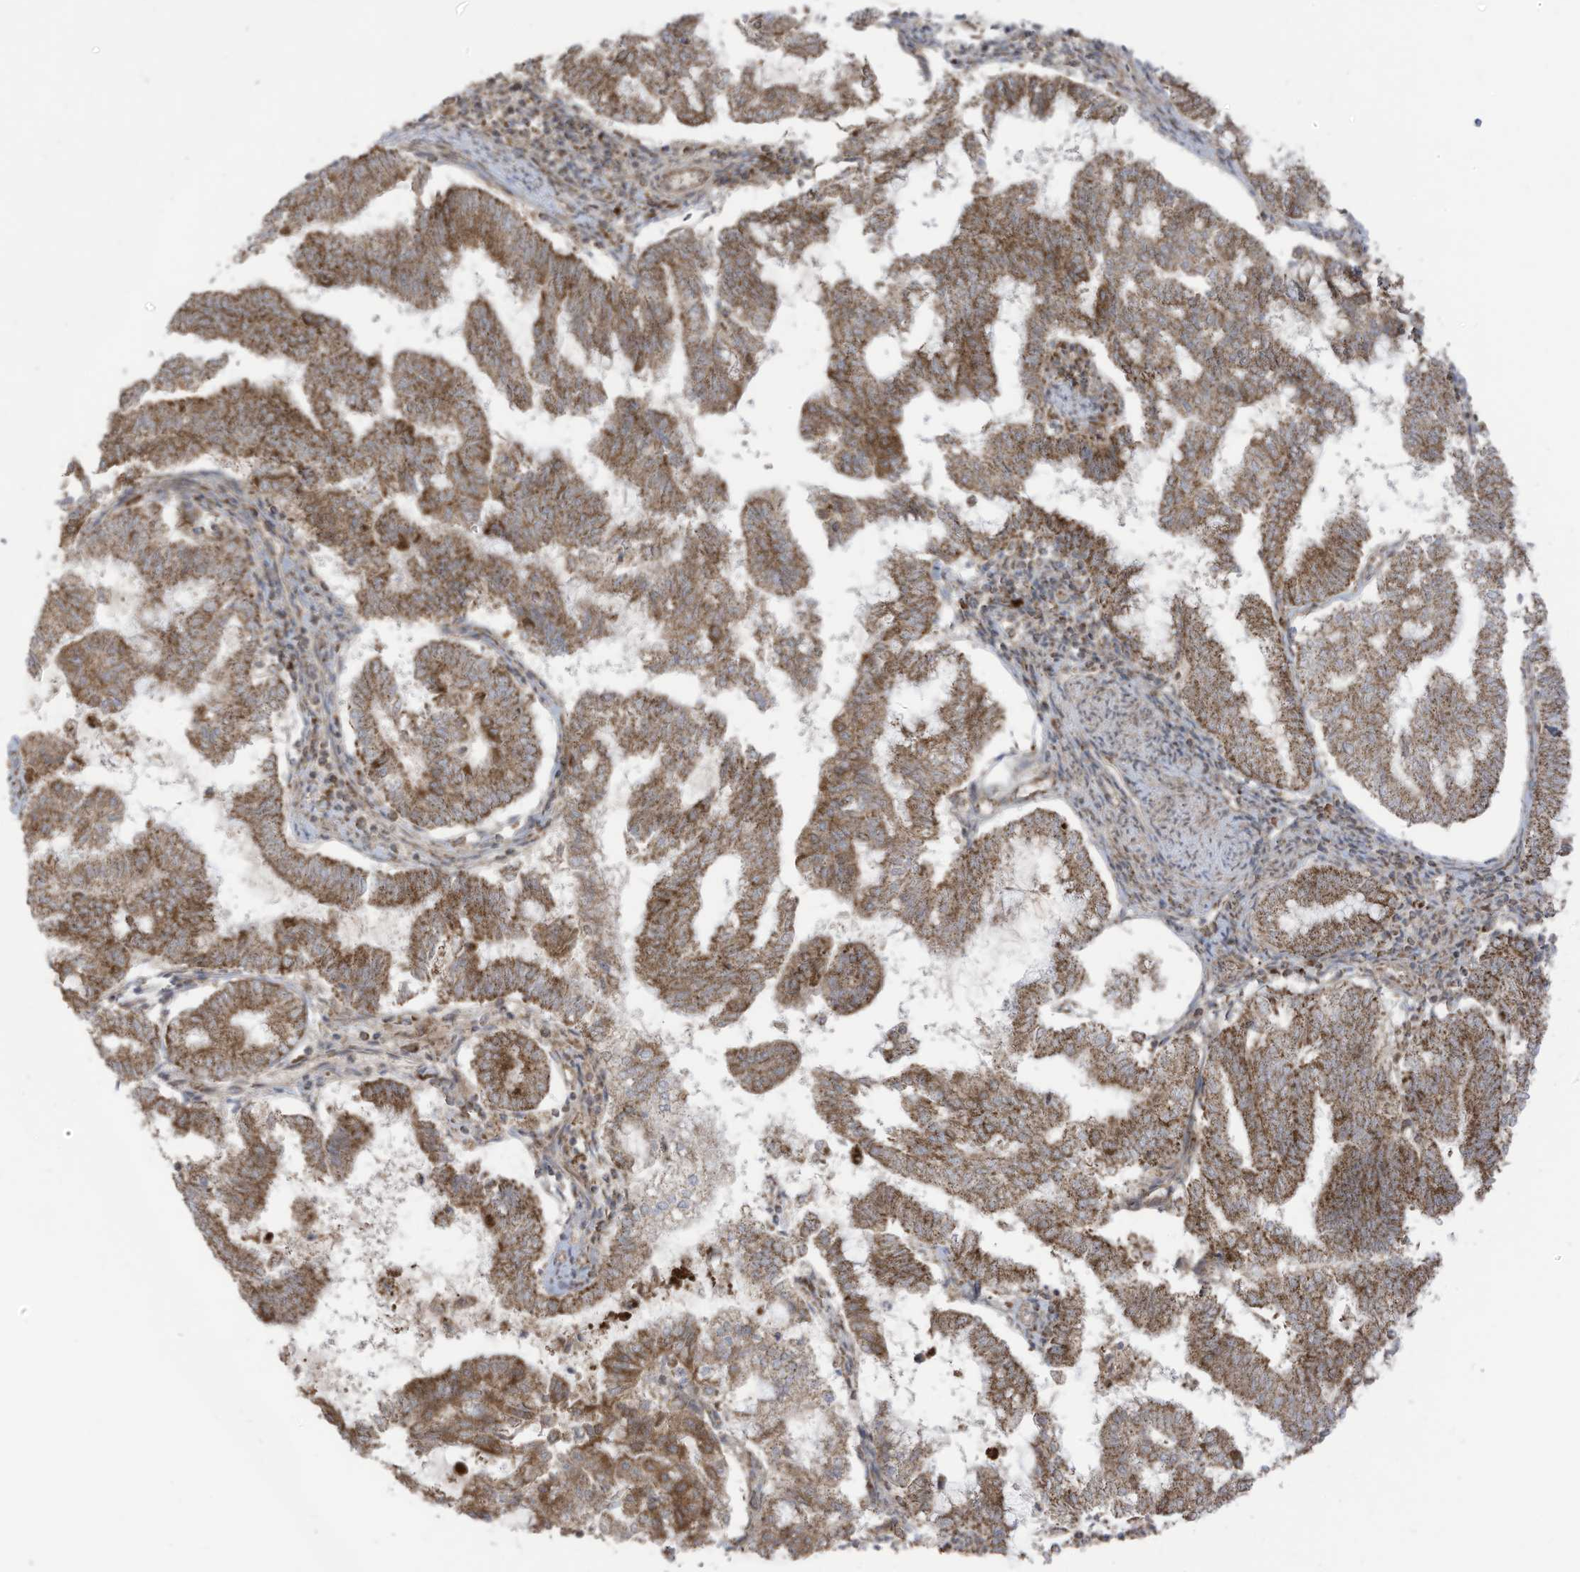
{"staining": {"intensity": "moderate", "quantity": ">75%", "location": "cytoplasmic/membranous"}, "tissue": "endometrial cancer", "cell_type": "Tumor cells", "image_type": "cancer", "snomed": [{"axis": "morphology", "description": "Adenocarcinoma, NOS"}, {"axis": "topography", "description": "Endometrium"}], "caption": "High-magnification brightfield microscopy of endometrial cancer (adenocarcinoma) stained with DAB (brown) and counterstained with hematoxylin (blue). tumor cells exhibit moderate cytoplasmic/membranous staining is present in approximately>75% of cells. (DAB = brown stain, brightfield microscopy at high magnification).", "gene": "REPS1", "patient": {"sex": "female", "age": 79}}